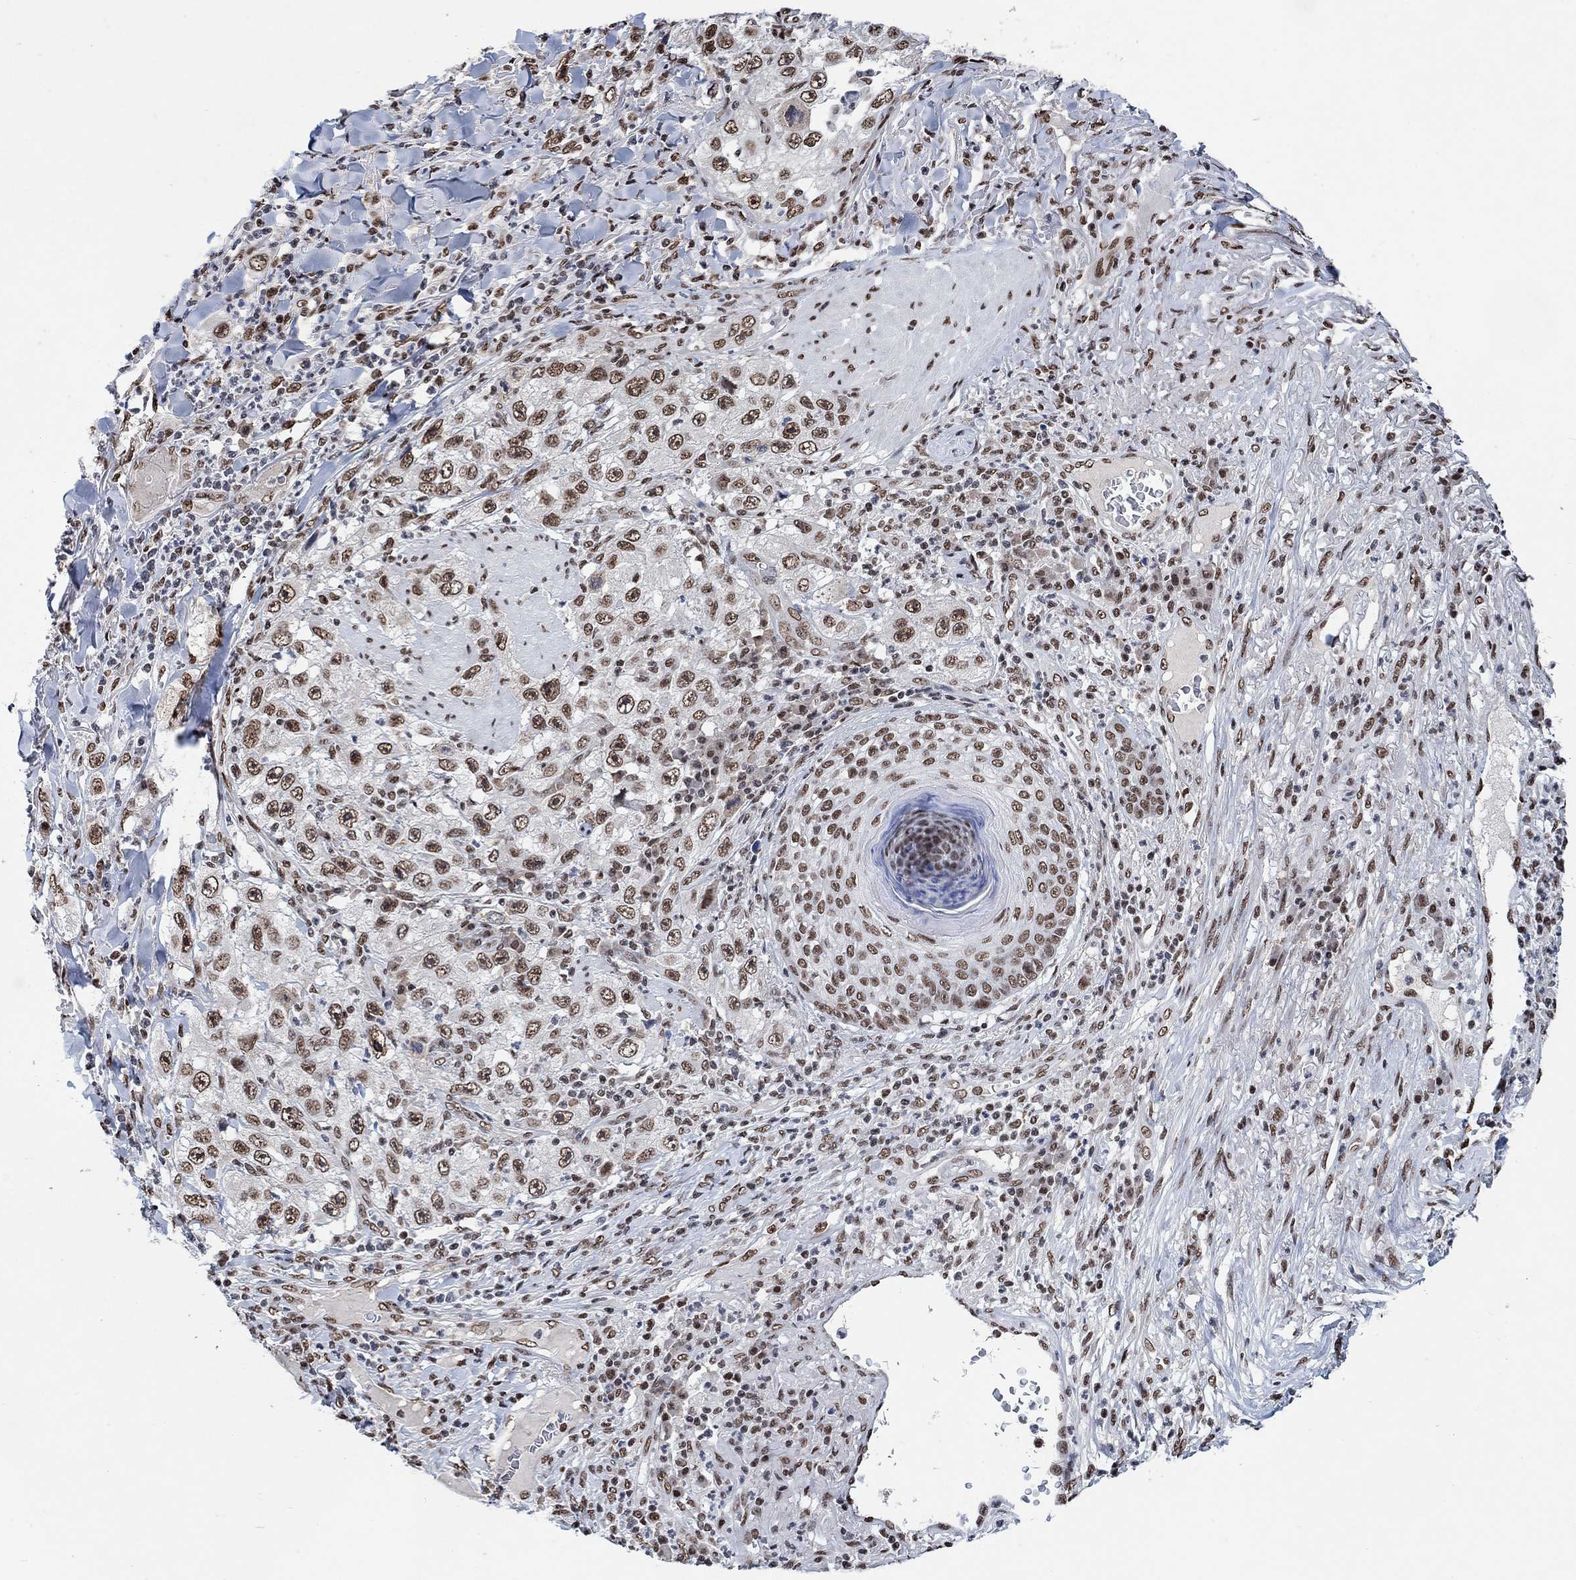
{"staining": {"intensity": "moderate", "quantity": ">75%", "location": "nuclear"}, "tissue": "skin cancer", "cell_type": "Tumor cells", "image_type": "cancer", "snomed": [{"axis": "morphology", "description": "Squamous cell carcinoma, NOS"}, {"axis": "topography", "description": "Skin"}], "caption": "A micrograph of human skin cancer (squamous cell carcinoma) stained for a protein shows moderate nuclear brown staining in tumor cells.", "gene": "USP39", "patient": {"sex": "male", "age": 82}}